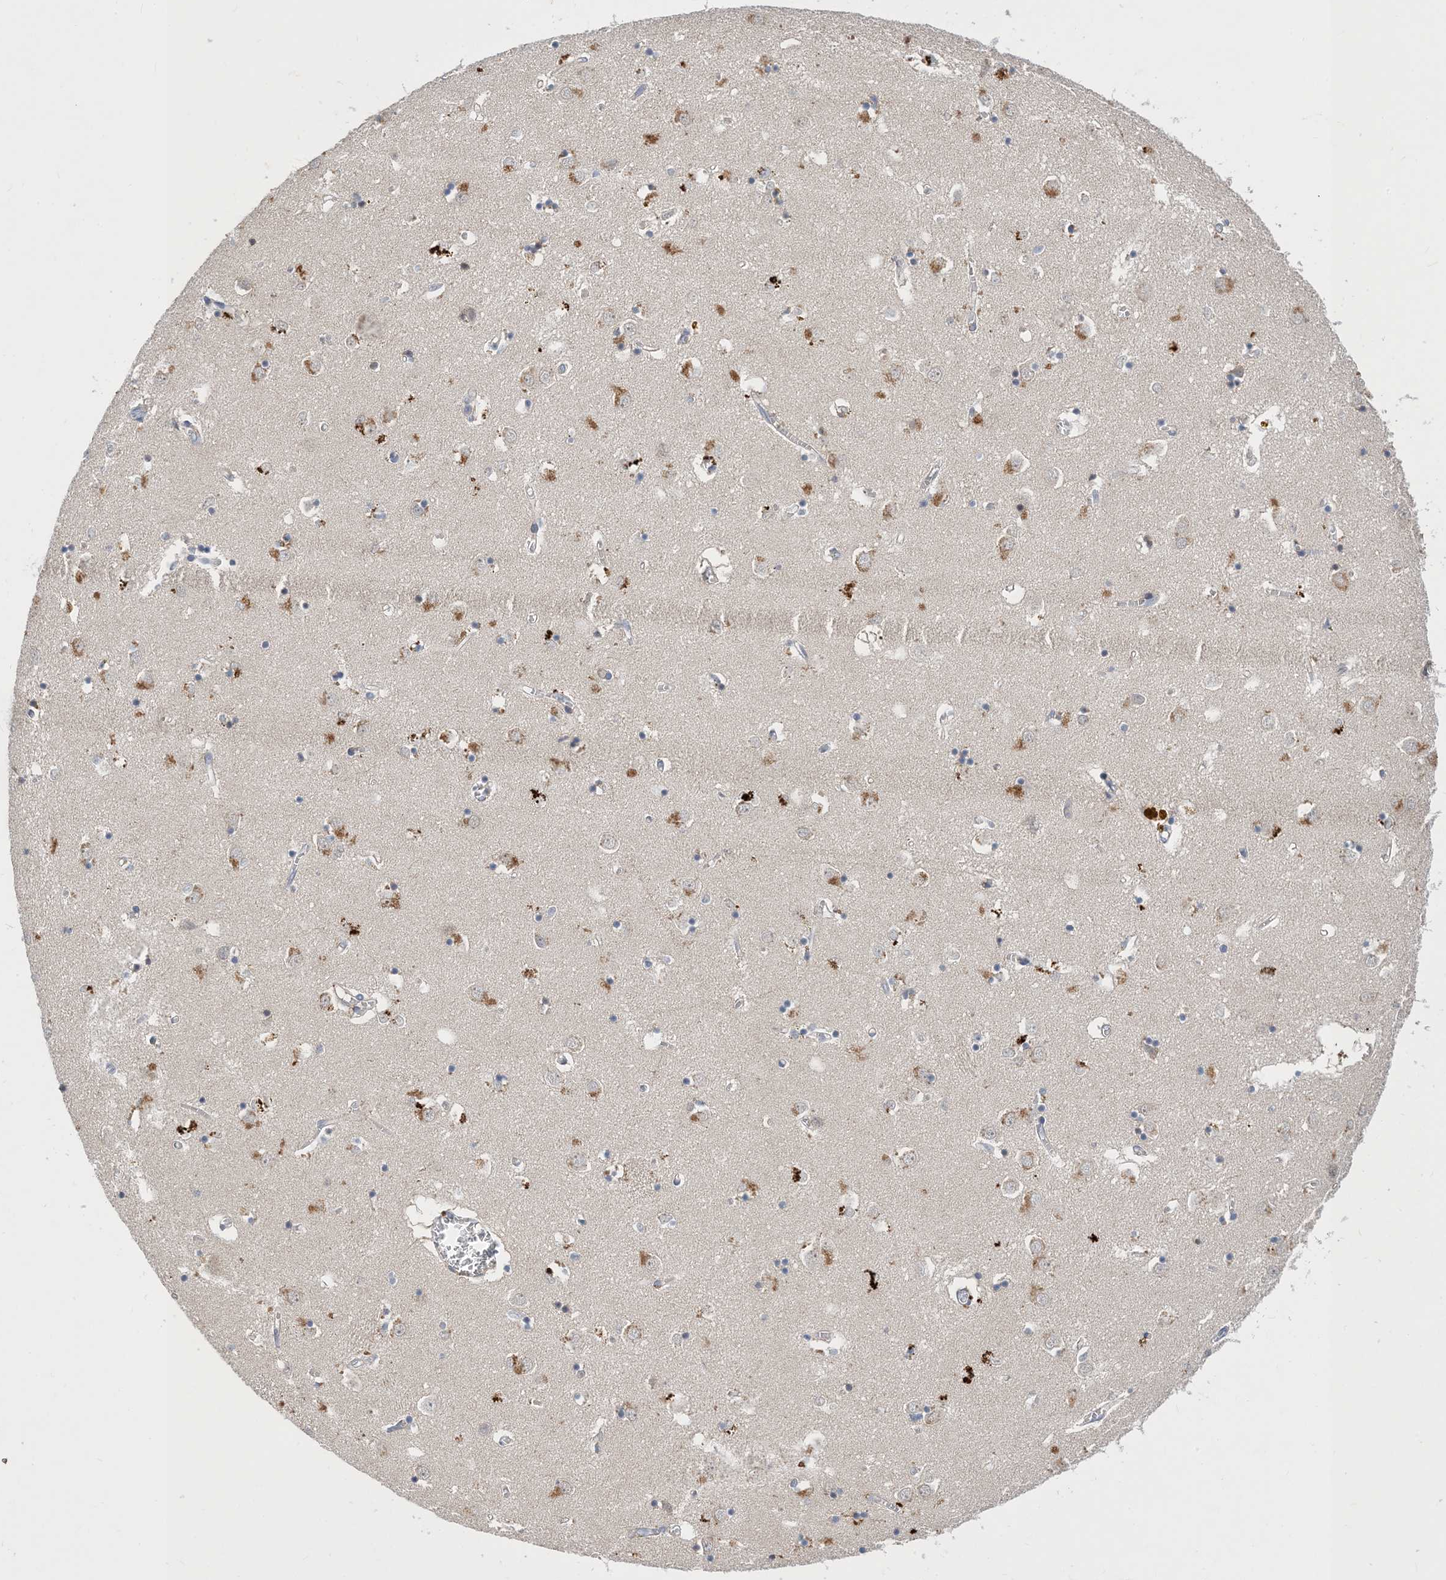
{"staining": {"intensity": "negative", "quantity": "none", "location": "none"}, "tissue": "caudate", "cell_type": "Glial cells", "image_type": "normal", "snomed": [{"axis": "morphology", "description": "Normal tissue, NOS"}, {"axis": "topography", "description": "Lateral ventricle wall"}], "caption": "Immunohistochemistry (IHC) of unremarkable caudate displays no positivity in glial cells. (DAB (3,3'-diaminobenzidine) immunohistochemistry (IHC), high magnification).", "gene": "STK19", "patient": {"sex": "male", "age": 70}}